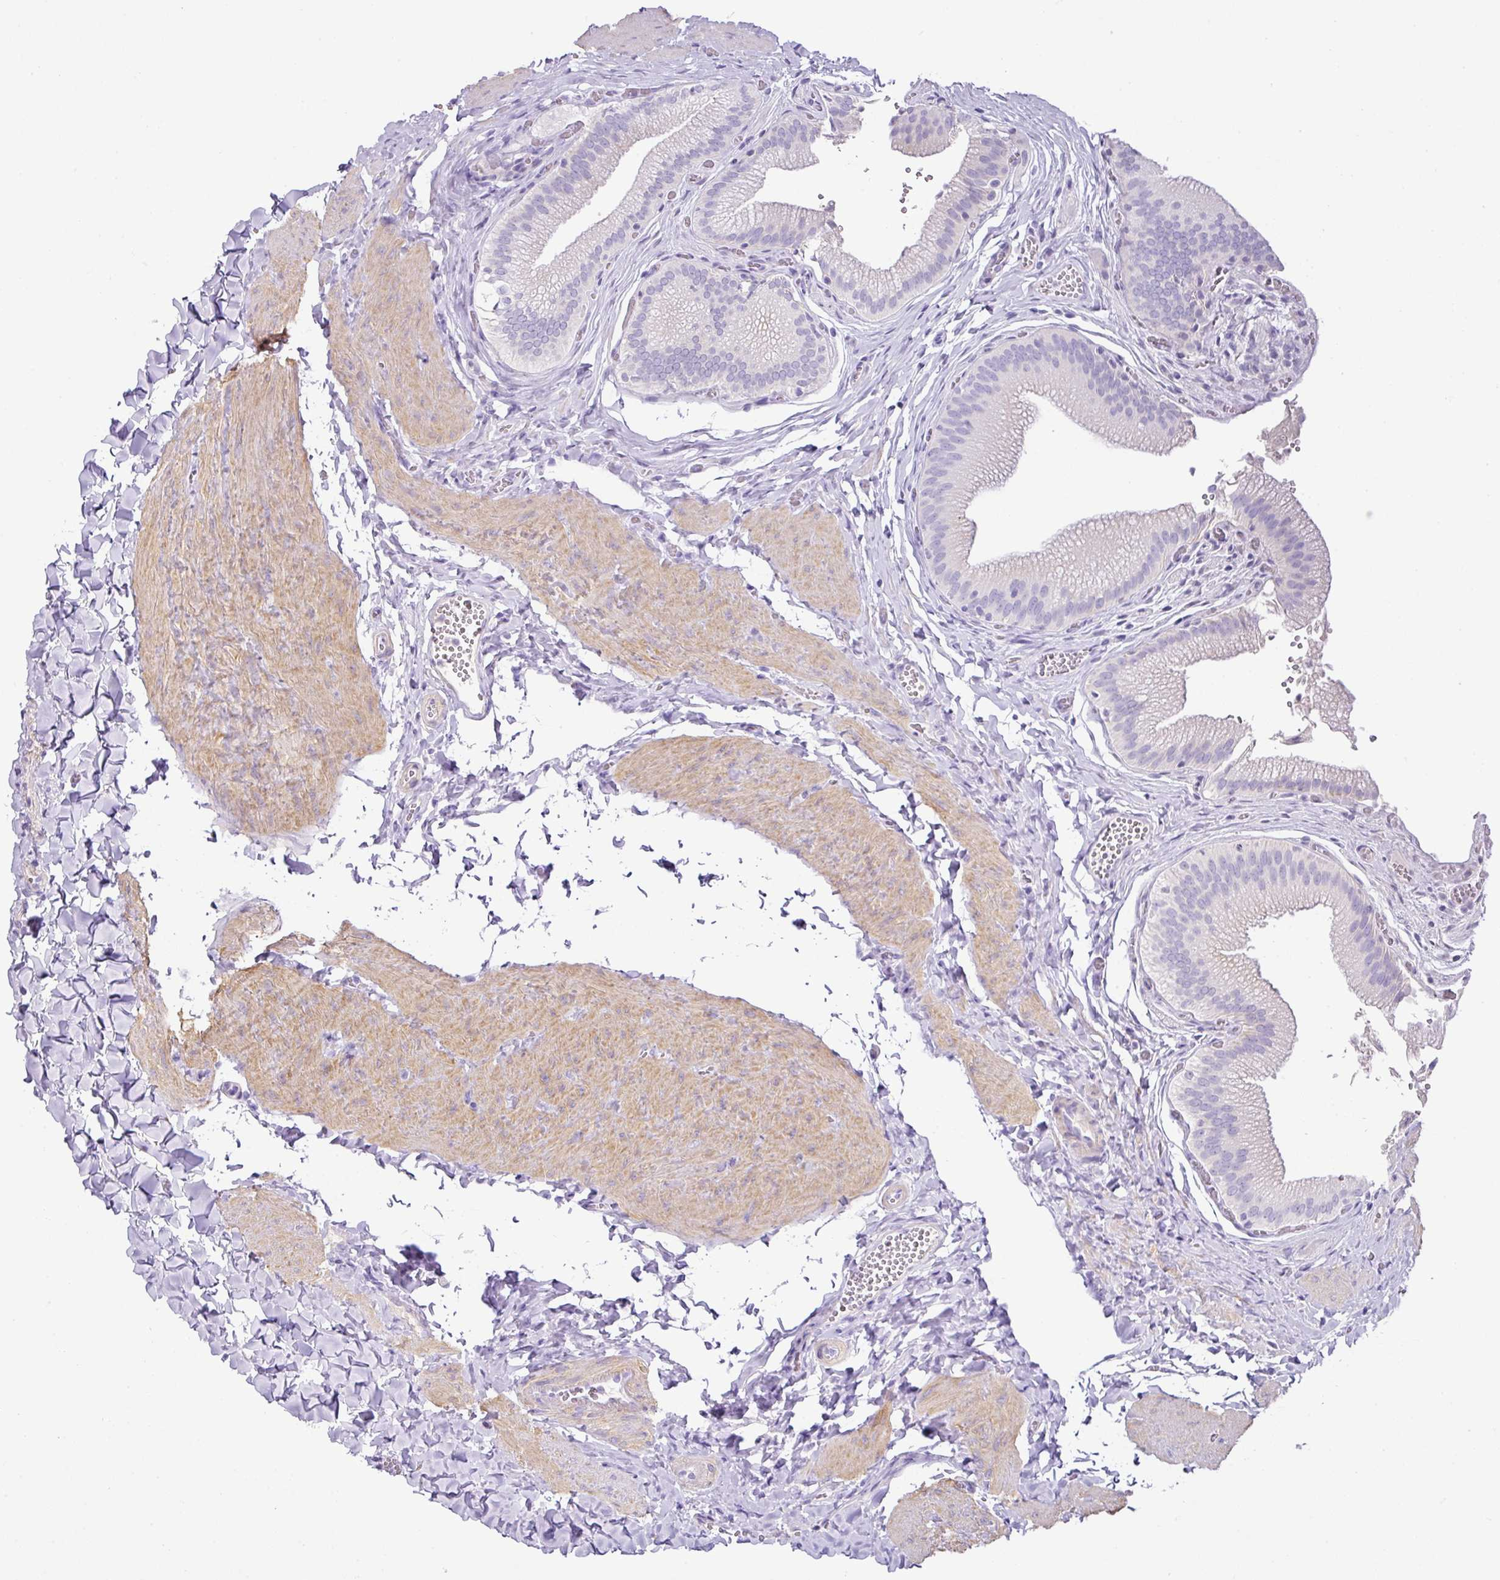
{"staining": {"intensity": "negative", "quantity": "none", "location": "none"}, "tissue": "gallbladder", "cell_type": "Glandular cells", "image_type": "normal", "snomed": [{"axis": "morphology", "description": "Normal tissue, NOS"}, {"axis": "topography", "description": "Gallbladder"}, {"axis": "topography", "description": "Peripheral nerve tissue"}], "caption": "This is an IHC histopathology image of normal human gallbladder. There is no positivity in glandular cells.", "gene": "TARM1", "patient": {"sex": "male", "age": 17}}